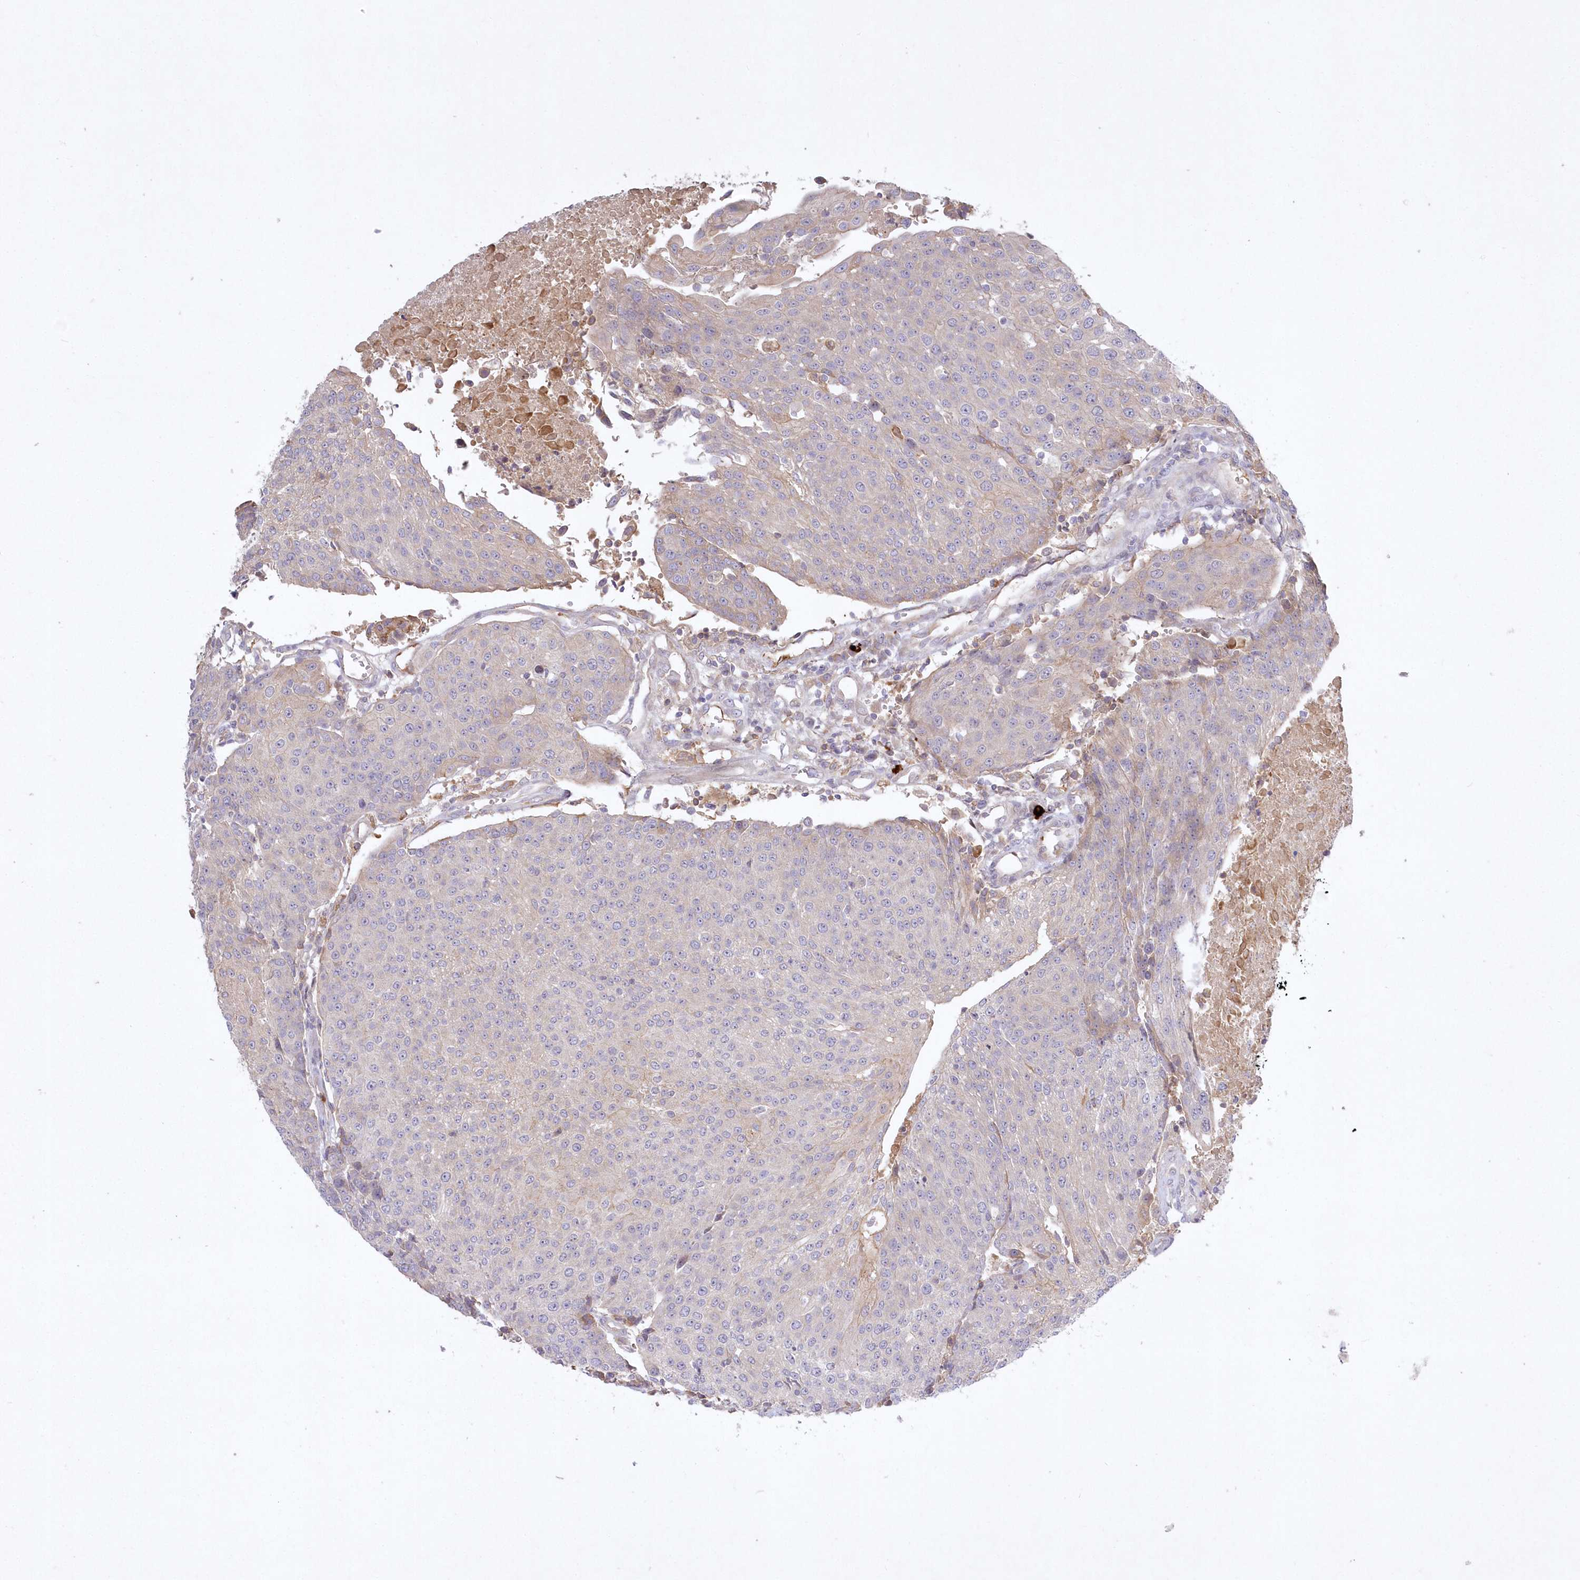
{"staining": {"intensity": "weak", "quantity": "<25%", "location": "cytoplasmic/membranous"}, "tissue": "urothelial cancer", "cell_type": "Tumor cells", "image_type": "cancer", "snomed": [{"axis": "morphology", "description": "Urothelial carcinoma, High grade"}, {"axis": "topography", "description": "Urinary bladder"}], "caption": "Protein analysis of urothelial cancer shows no significant positivity in tumor cells. (IHC, brightfield microscopy, high magnification).", "gene": "WBP1L", "patient": {"sex": "female", "age": 85}}